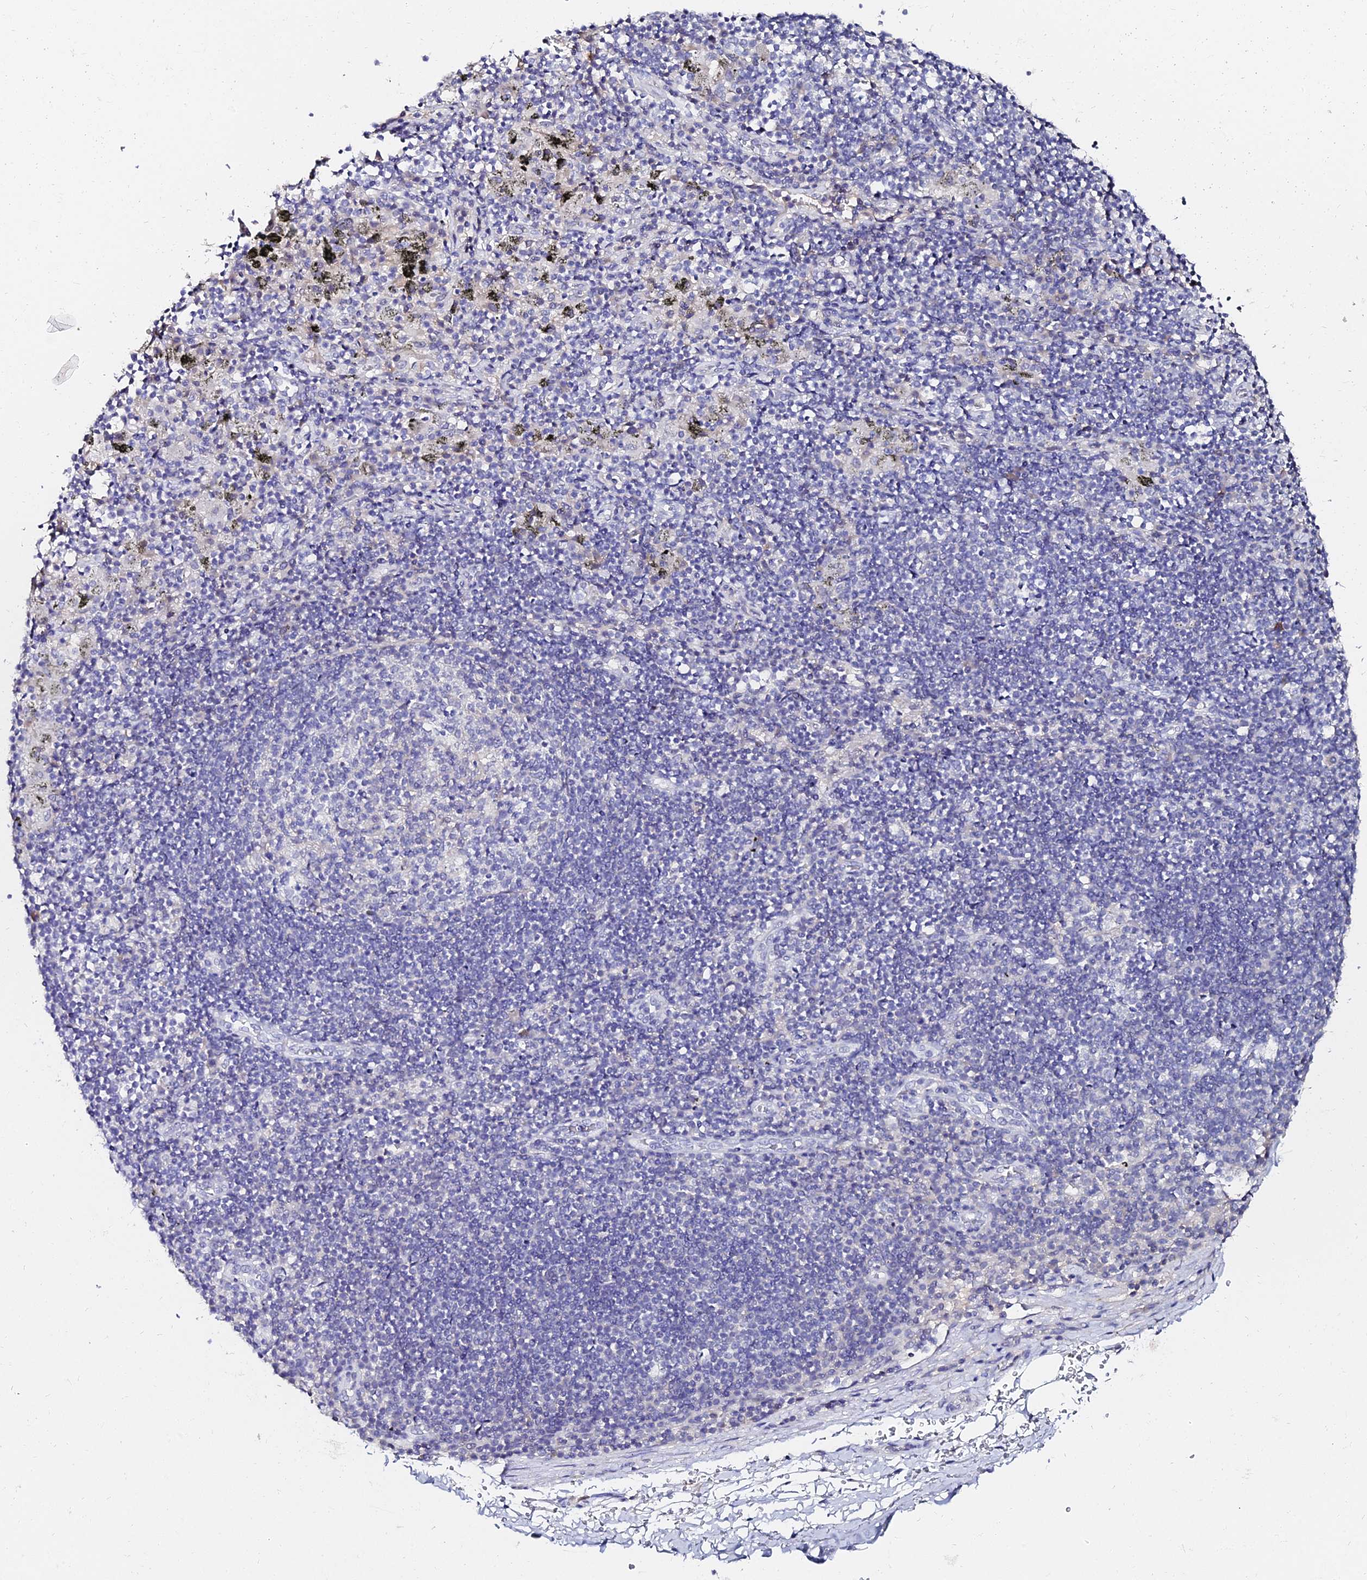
{"staining": {"intensity": "negative", "quantity": "none", "location": "none"}, "tissue": "soft tissue", "cell_type": "Chondrocytes", "image_type": "normal", "snomed": [{"axis": "morphology", "description": "Normal tissue, NOS"}, {"axis": "topography", "description": "Lymph node"}, {"axis": "topography", "description": "Cartilage tissue"}, {"axis": "topography", "description": "Bronchus"}], "caption": "Histopathology image shows no significant protein positivity in chondrocytes of normal soft tissue.", "gene": "KRT17", "patient": {"sex": "male", "age": 63}}